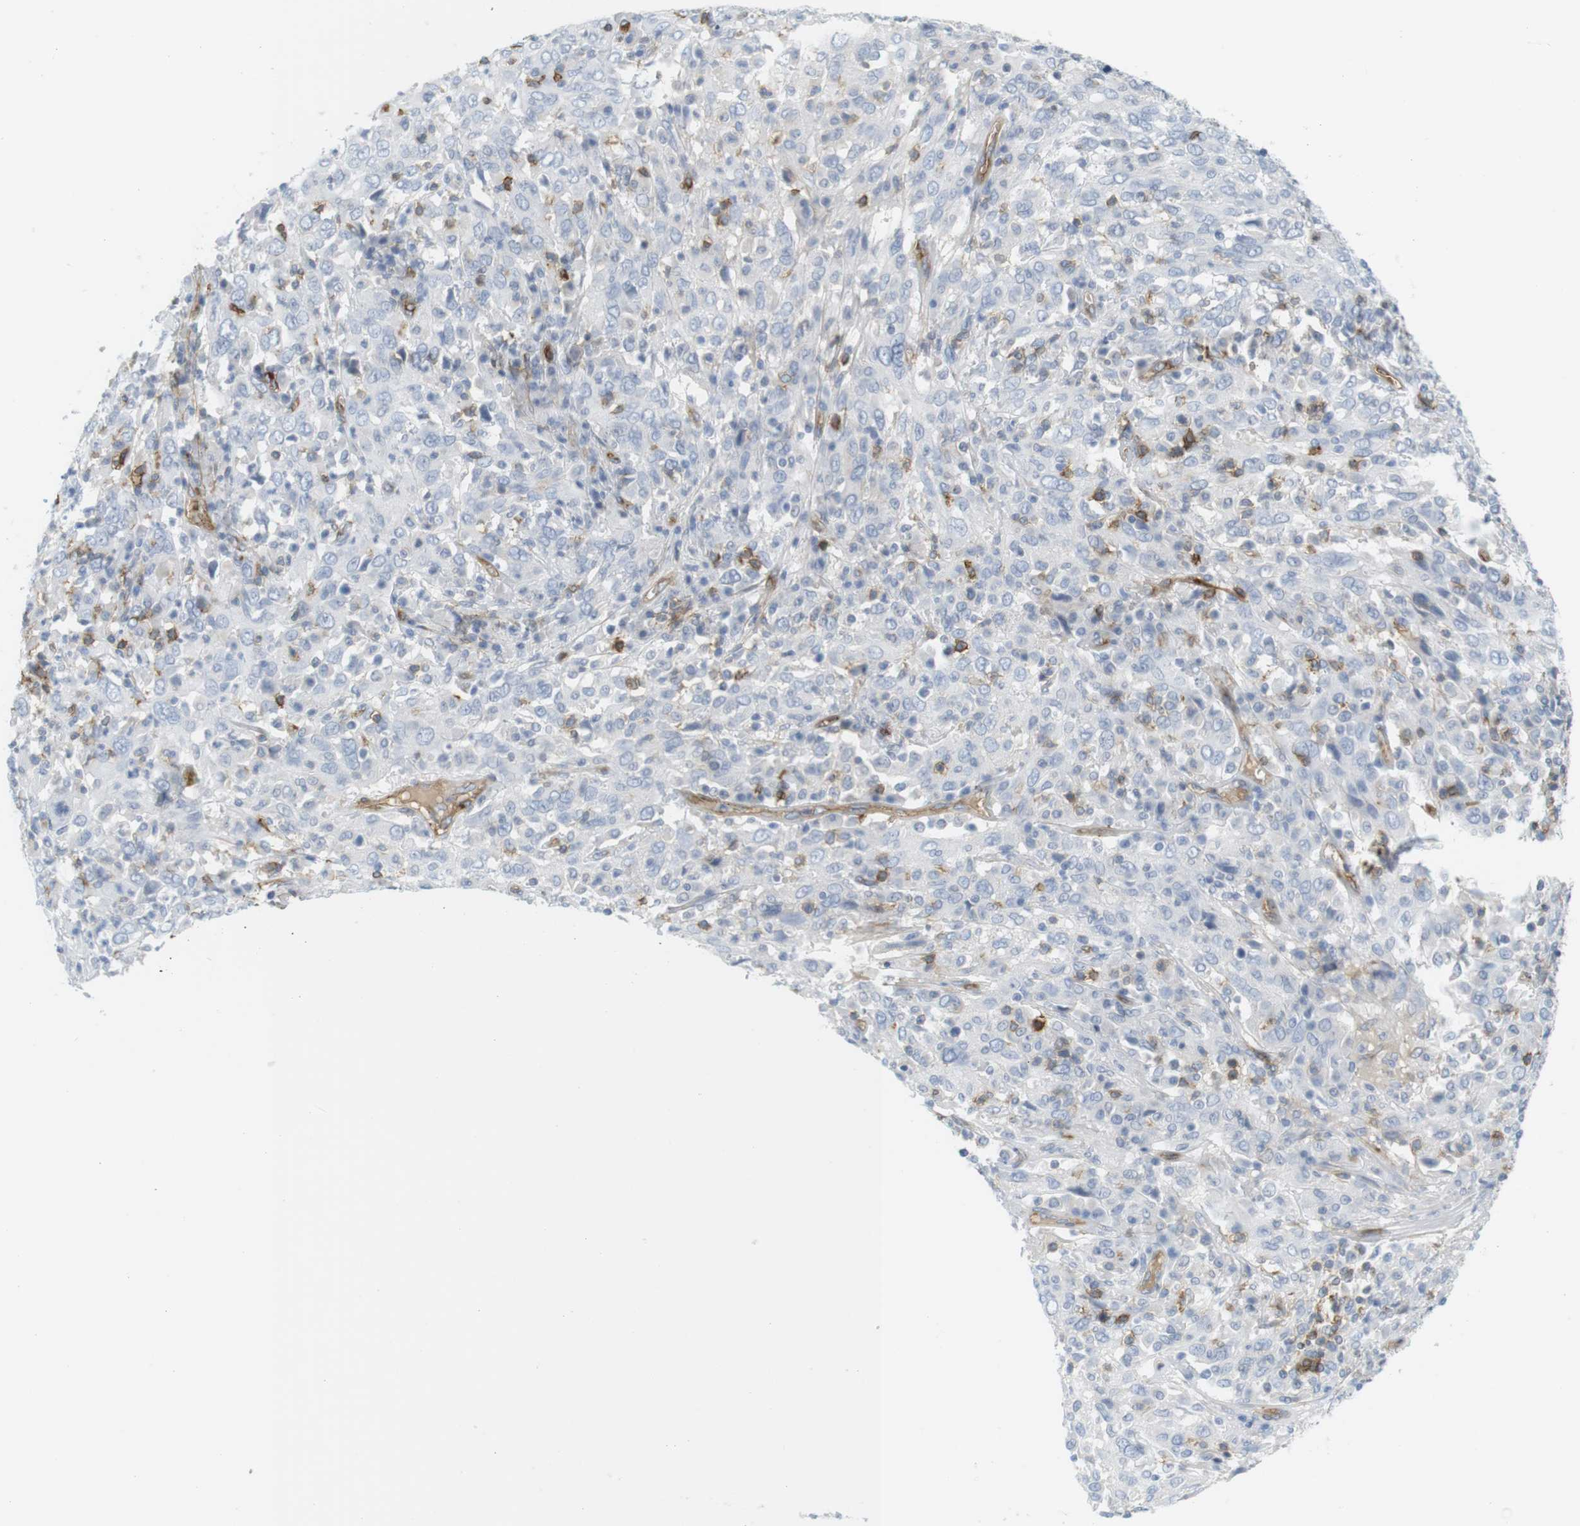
{"staining": {"intensity": "negative", "quantity": "none", "location": "none"}, "tissue": "cervical cancer", "cell_type": "Tumor cells", "image_type": "cancer", "snomed": [{"axis": "morphology", "description": "Squamous cell carcinoma, NOS"}, {"axis": "topography", "description": "Cervix"}], "caption": "DAB (3,3'-diaminobenzidine) immunohistochemical staining of cervical cancer (squamous cell carcinoma) exhibits no significant positivity in tumor cells.", "gene": "F2R", "patient": {"sex": "female", "age": 46}}